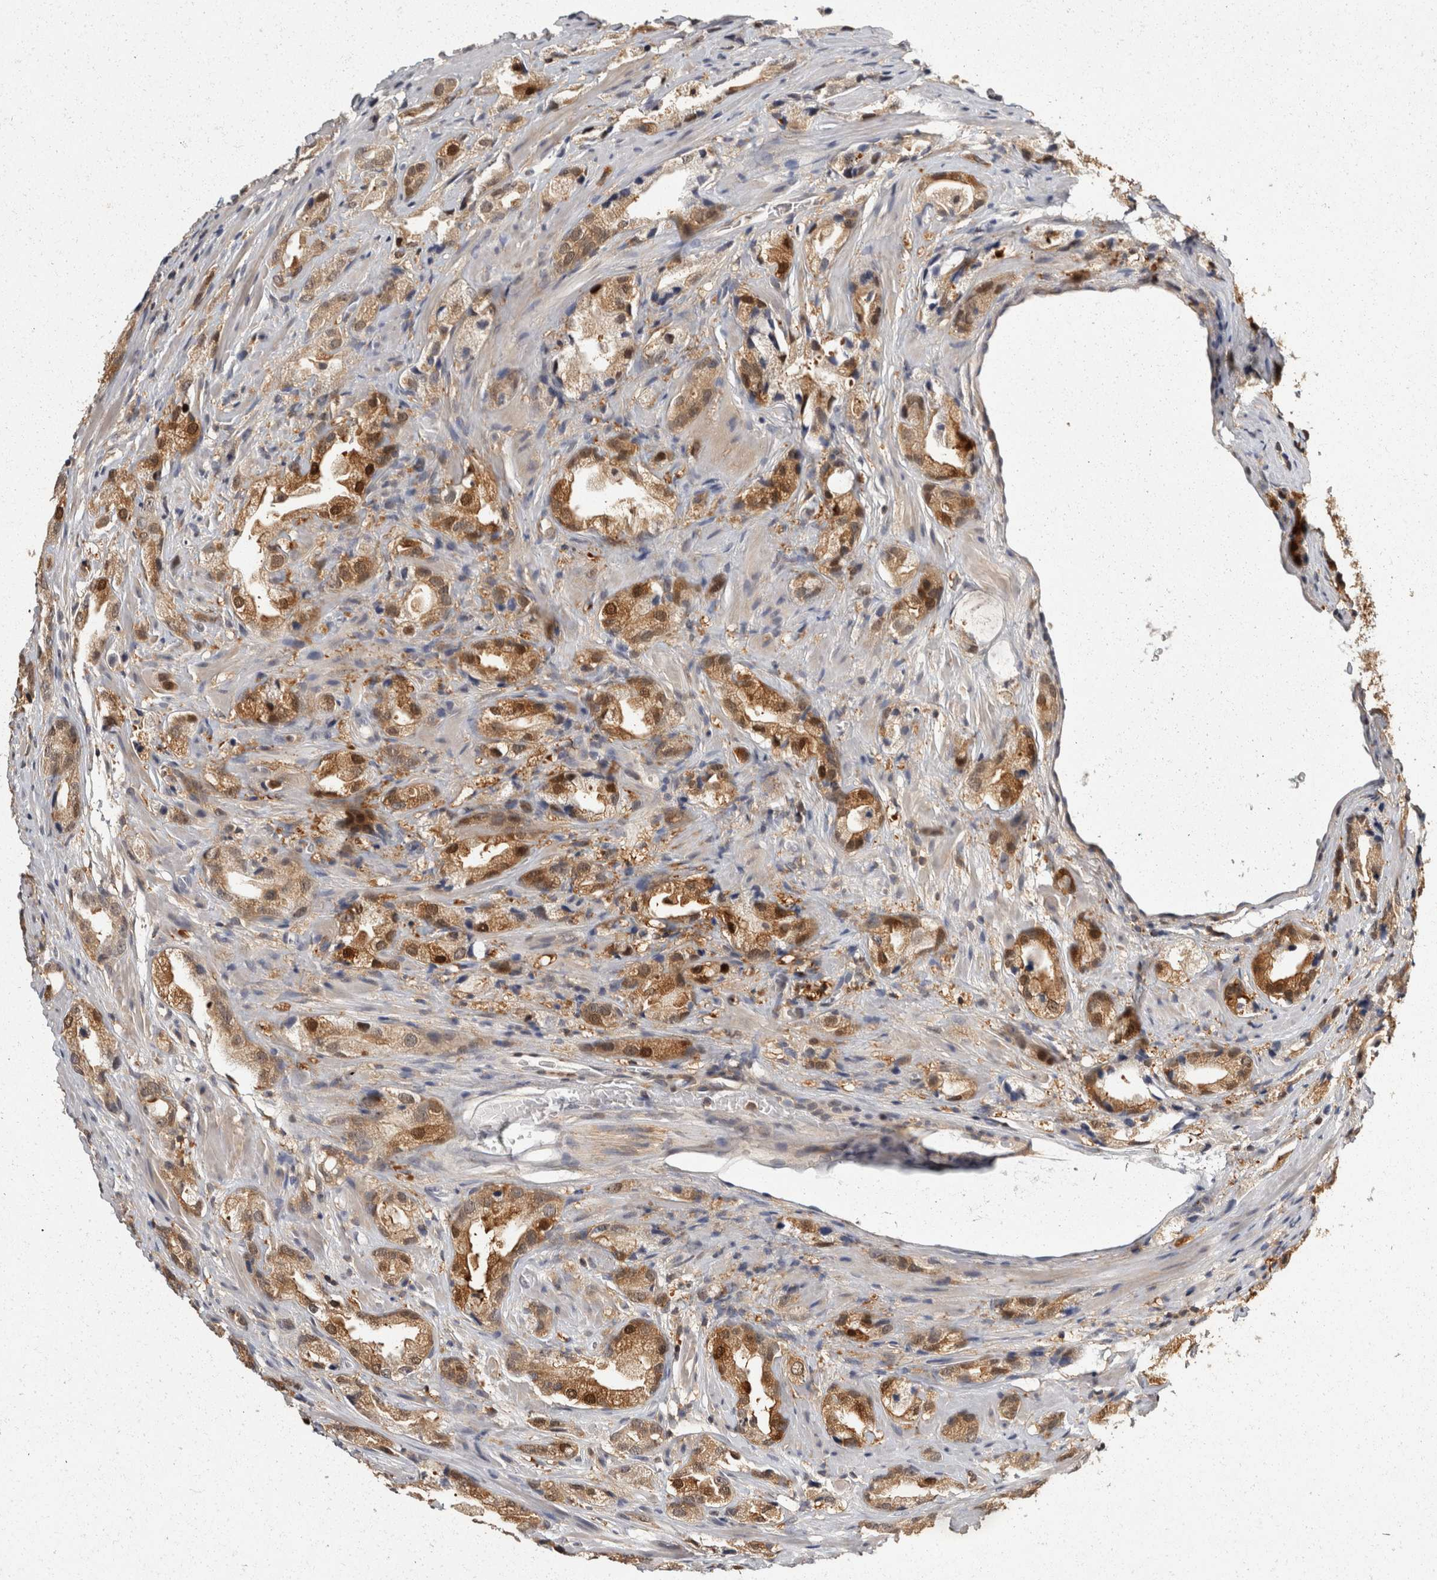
{"staining": {"intensity": "moderate", "quantity": ">75%", "location": "cytoplasmic/membranous,nuclear"}, "tissue": "prostate cancer", "cell_type": "Tumor cells", "image_type": "cancer", "snomed": [{"axis": "morphology", "description": "Adenocarcinoma, High grade"}, {"axis": "topography", "description": "Prostate"}], "caption": "Moderate cytoplasmic/membranous and nuclear expression is identified in about >75% of tumor cells in adenocarcinoma (high-grade) (prostate). The staining was performed using DAB (3,3'-diaminobenzidine) to visualize the protein expression in brown, while the nuclei were stained in blue with hematoxylin (Magnification: 20x).", "gene": "ACAT2", "patient": {"sex": "male", "age": 63}}